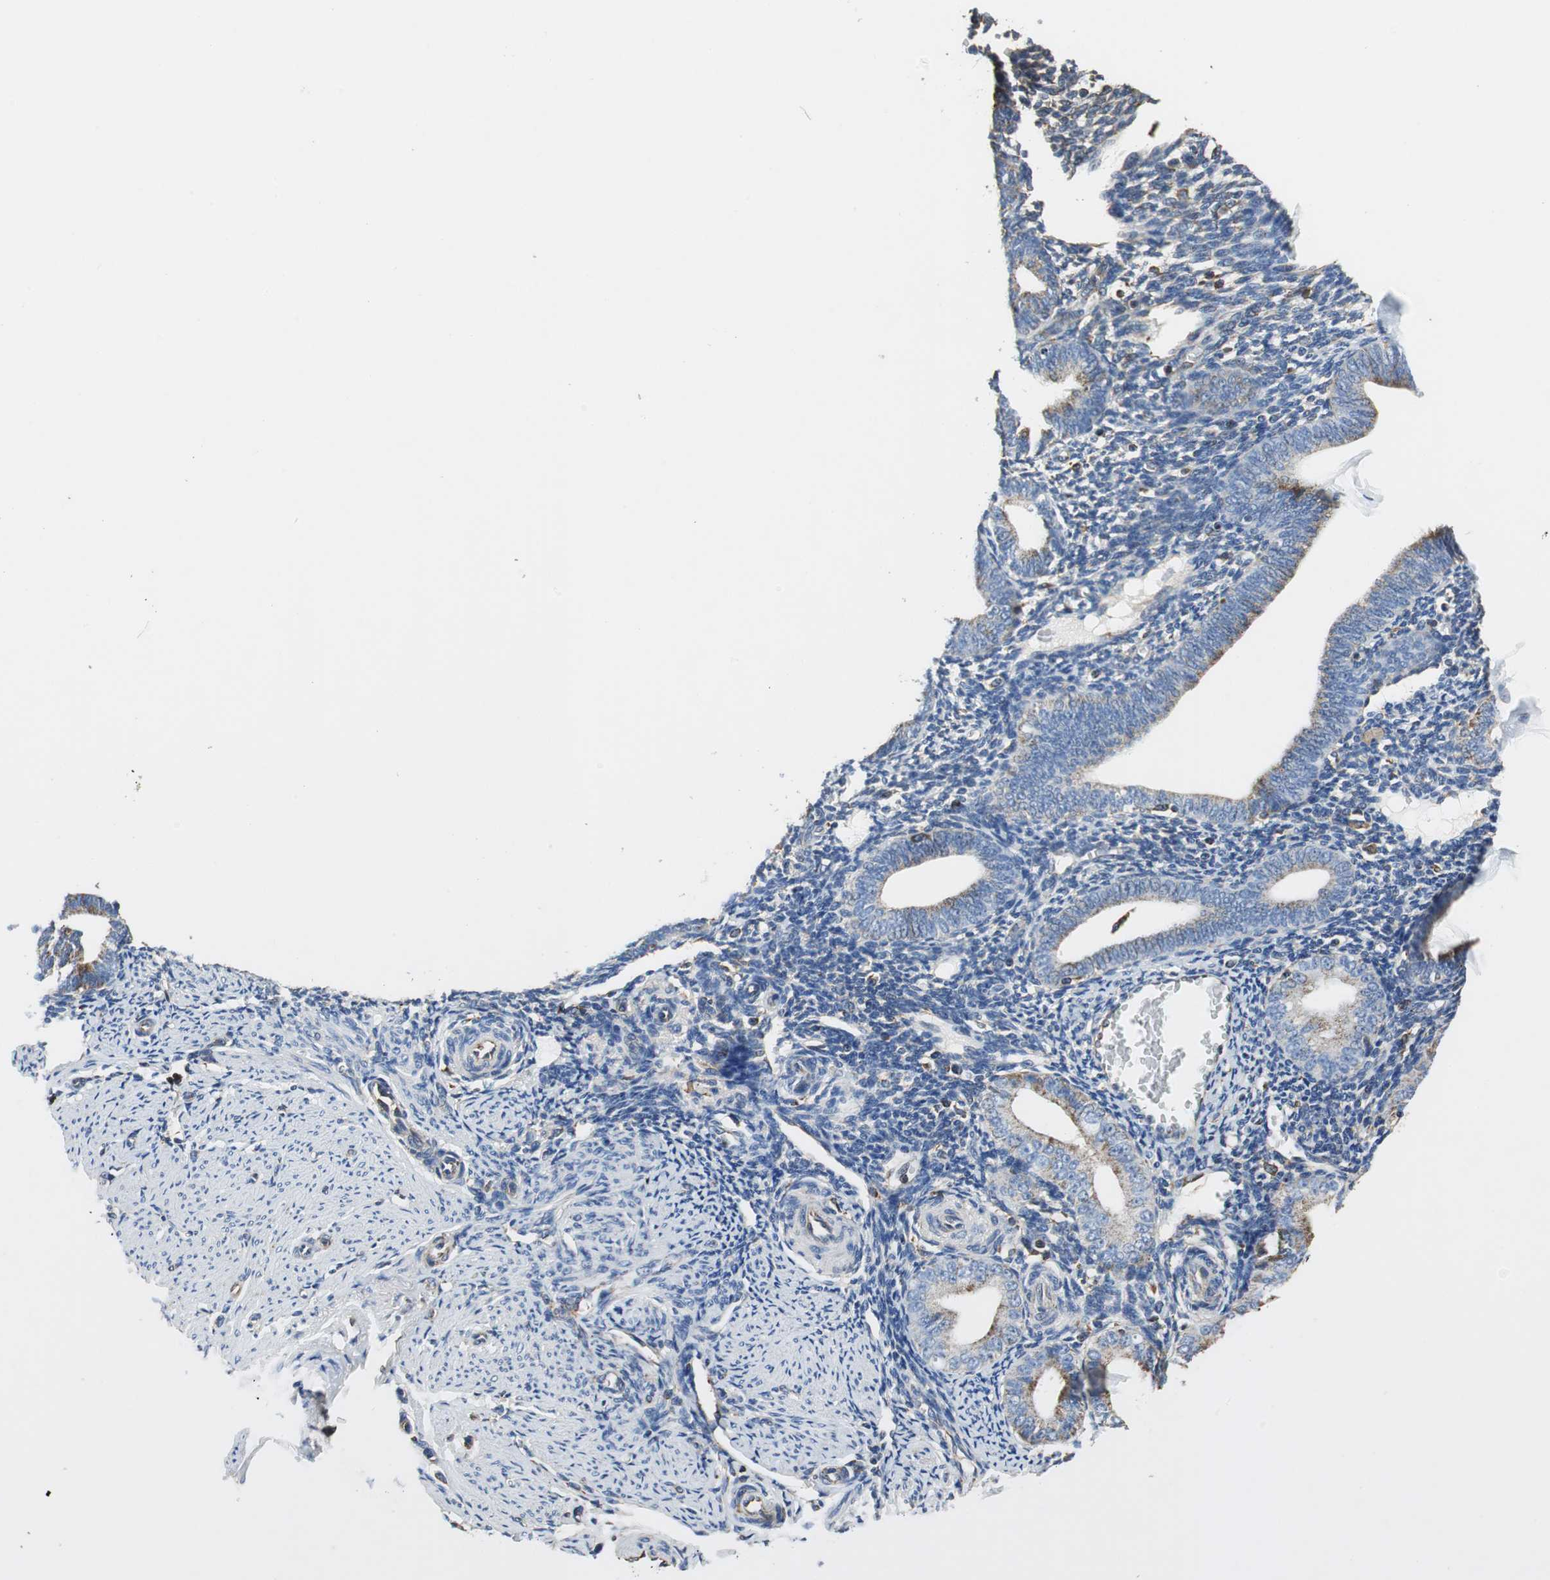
{"staining": {"intensity": "negative", "quantity": "none", "location": "none"}, "tissue": "endometrium", "cell_type": "Cells in endometrial stroma", "image_type": "normal", "snomed": [{"axis": "morphology", "description": "Normal tissue, NOS"}, {"axis": "topography", "description": "Endometrium"}], "caption": "IHC photomicrograph of benign endometrium: endometrium stained with DAB (3,3'-diaminobenzidine) demonstrates no significant protein staining in cells in endometrial stroma. Nuclei are stained in blue.", "gene": "GSTK1", "patient": {"sex": "female", "age": 61}}